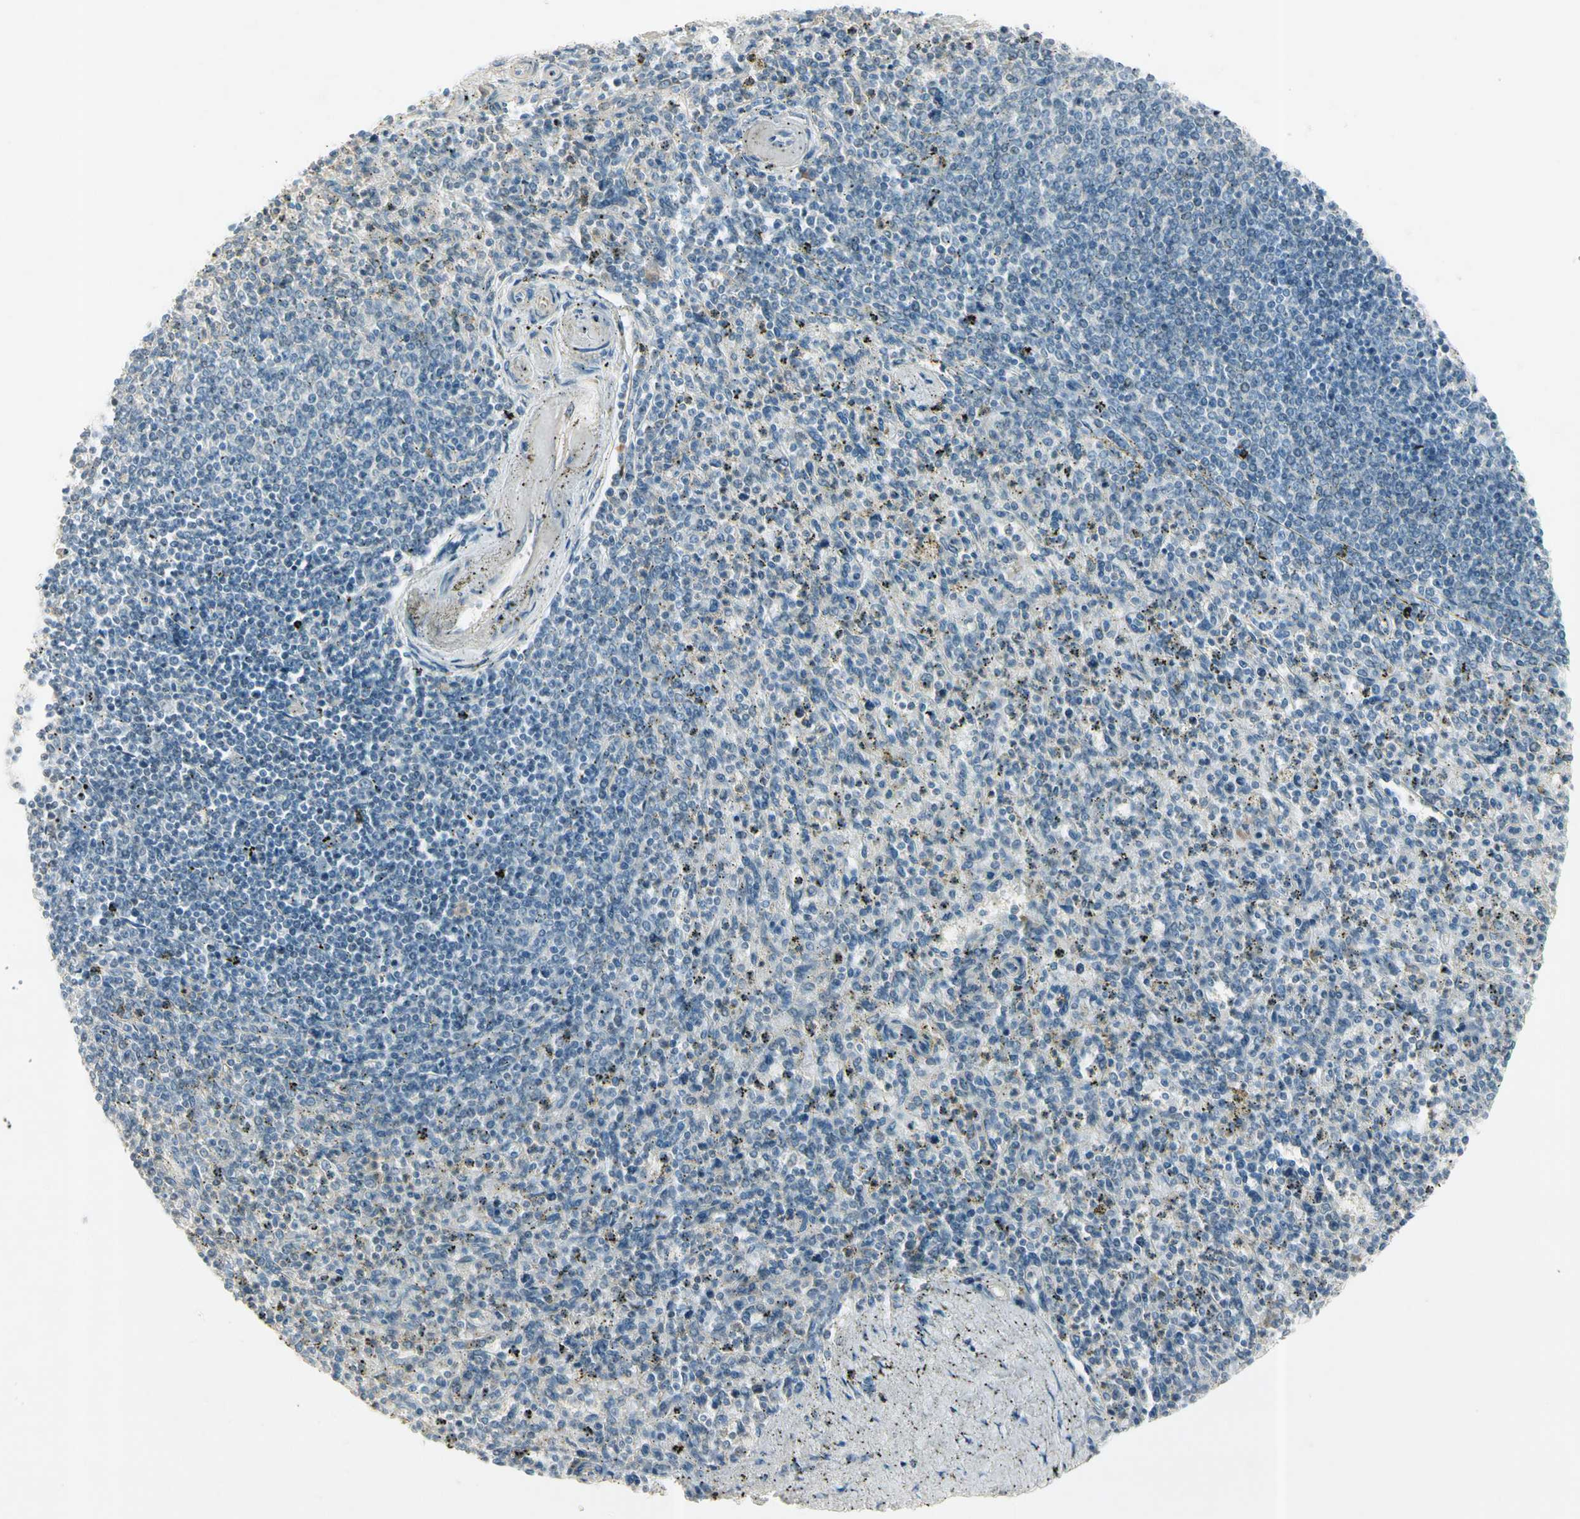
{"staining": {"intensity": "weak", "quantity": "<25%", "location": "cytoplasmic/membranous"}, "tissue": "spleen", "cell_type": "Cells in red pulp", "image_type": "normal", "snomed": [{"axis": "morphology", "description": "Normal tissue, NOS"}, {"axis": "topography", "description": "Spleen"}], "caption": "Cells in red pulp show no significant expression in benign spleen. (DAB IHC with hematoxylin counter stain).", "gene": "CYP2E1", "patient": {"sex": "male", "age": 72}}